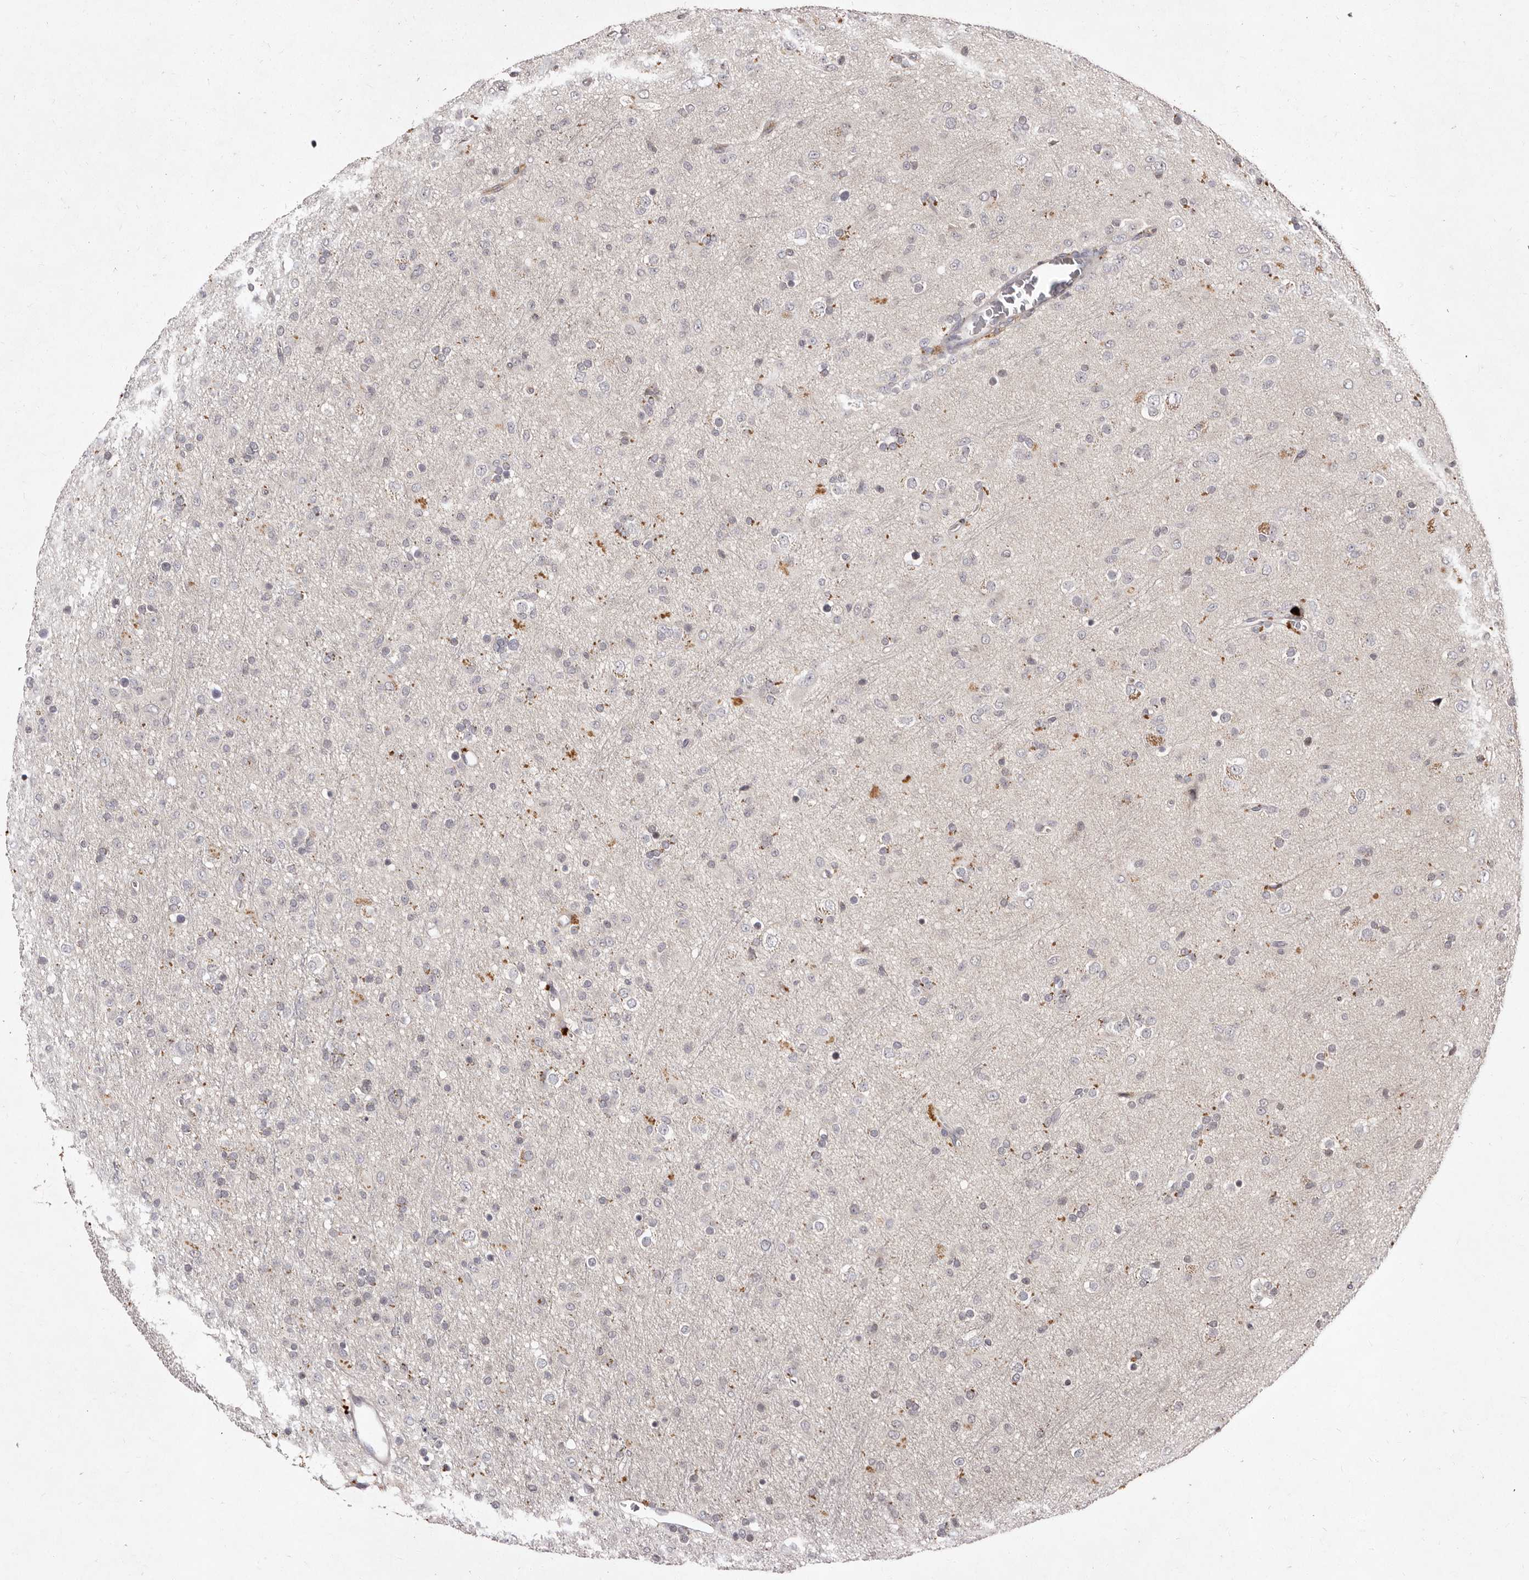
{"staining": {"intensity": "weak", "quantity": "<25%", "location": "nuclear"}, "tissue": "glioma", "cell_type": "Tumor cells", "image_type": "cancer", "snomed": [{"axis": "morphology", "description": "Glioma, malignant, Low grade"}, {"axis": "topography", "description": "Brain"}], "caption": "DAB (3,3'-diaminobenzidine) immunohistochemical staining of human malignant glioma (low-grade) displays no significant positivity in tumor cells.", "gene": "LCORL", "patient": {"sex": "male", "age": 65}}